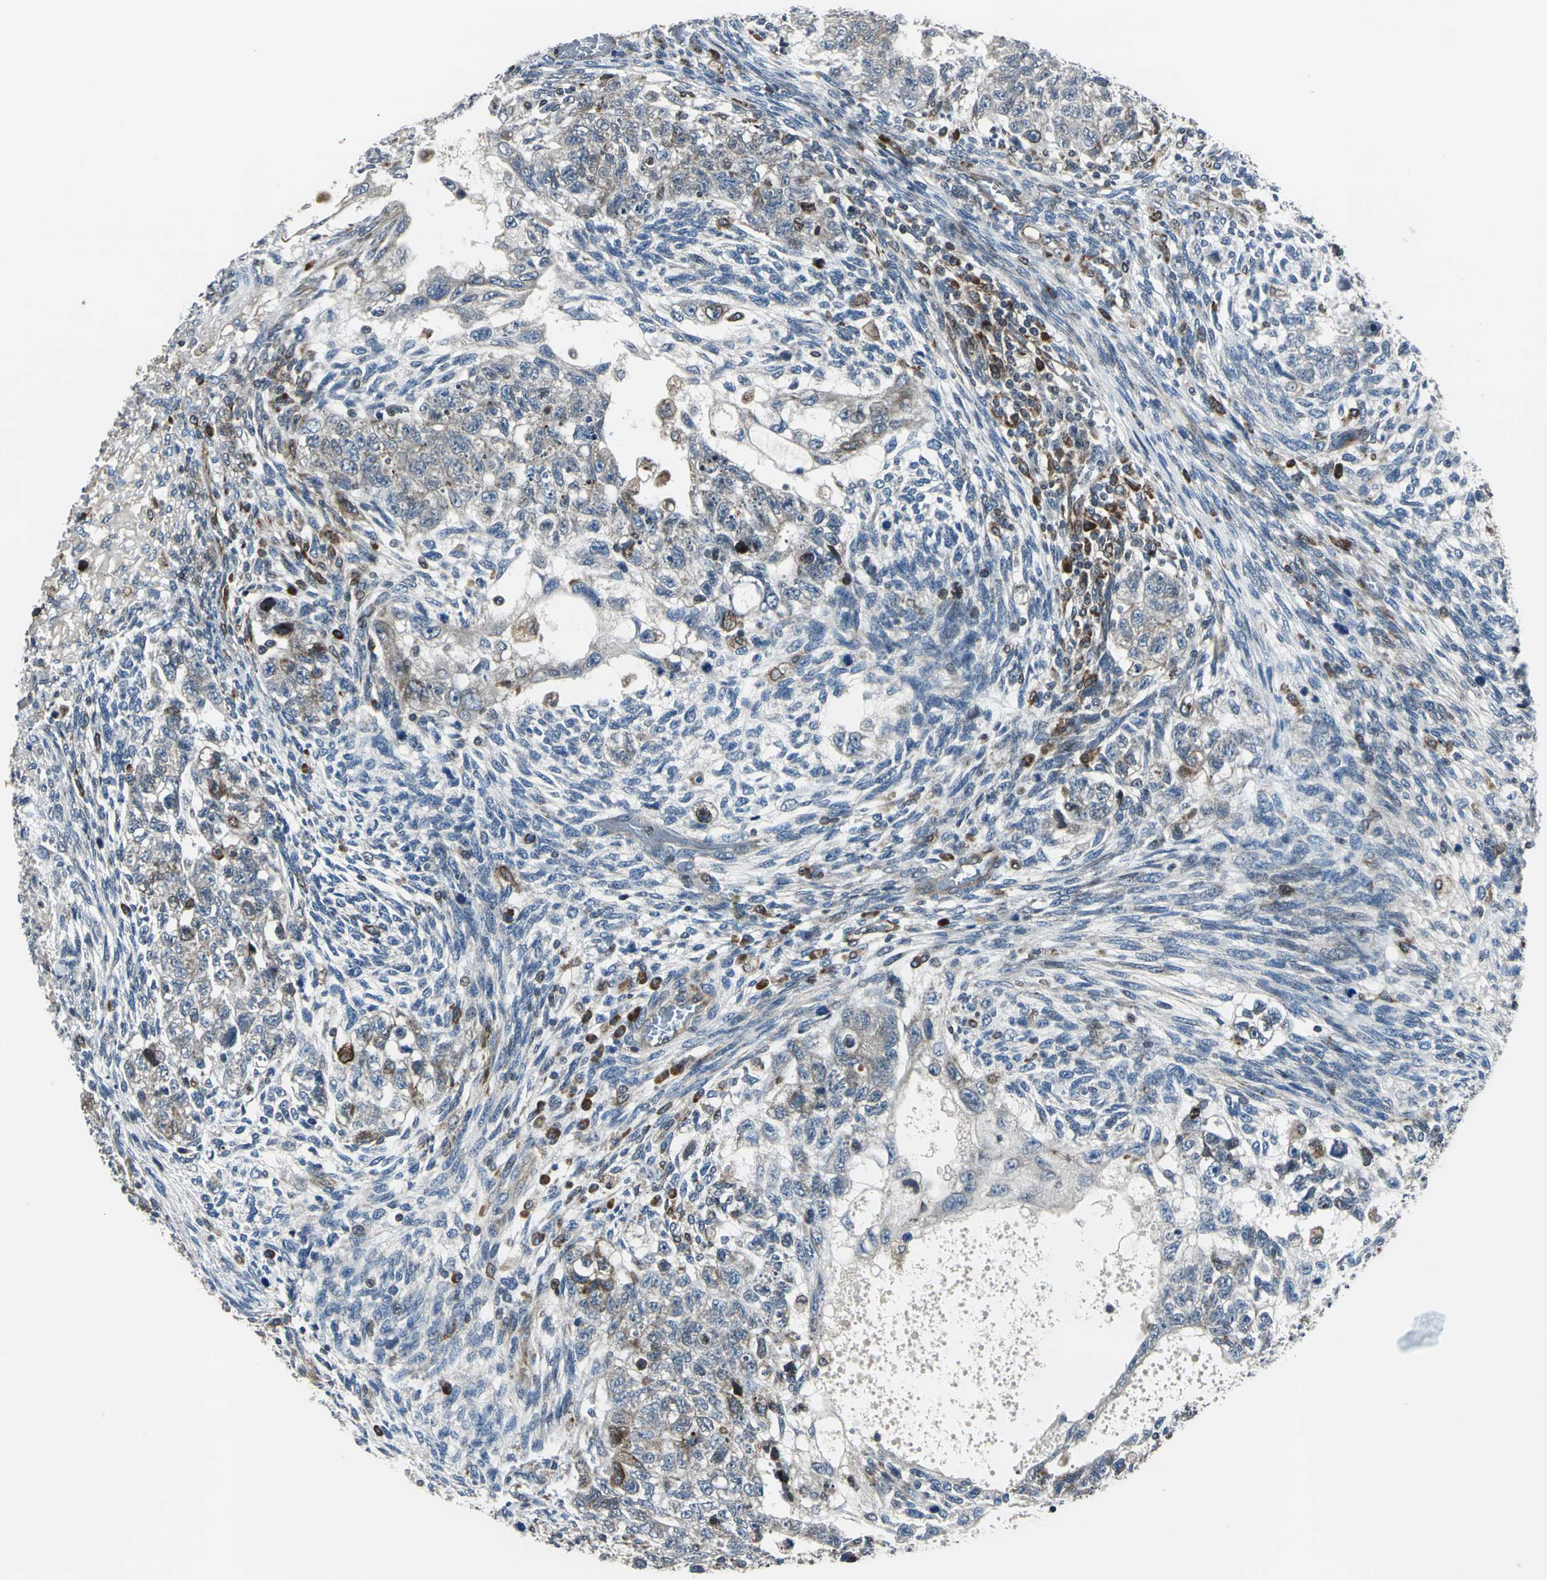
{"staining": {"intensity": "moderate", "quantity": "<25%", "location": "cytoplasmic/membranous"}, "tissue": "testis cancer", "cell_type": "Tumor cells", "image_type": "cancer", "snomed": [{"axis": "morphology", "description": "Normal tissue, NOS"}, {"axis": "morphology", "description": "Carcinoma, Embryonal, NOS"}, {"axis": "topography", "description": "Testis"}], "caption": "Immunohistochemistry micrograph of neoplastic tissue: human embryonal carcinoma (testis) stained using immunohistochemistry reveals low levels of moderate protein expression localized specifically in the cytoplasmic/membranous of tumor cells, appearing as a cytoplasmic/membranous brown color.", "gene": "HTATIP2", "patient": {"sex": "male", "age": 36}}